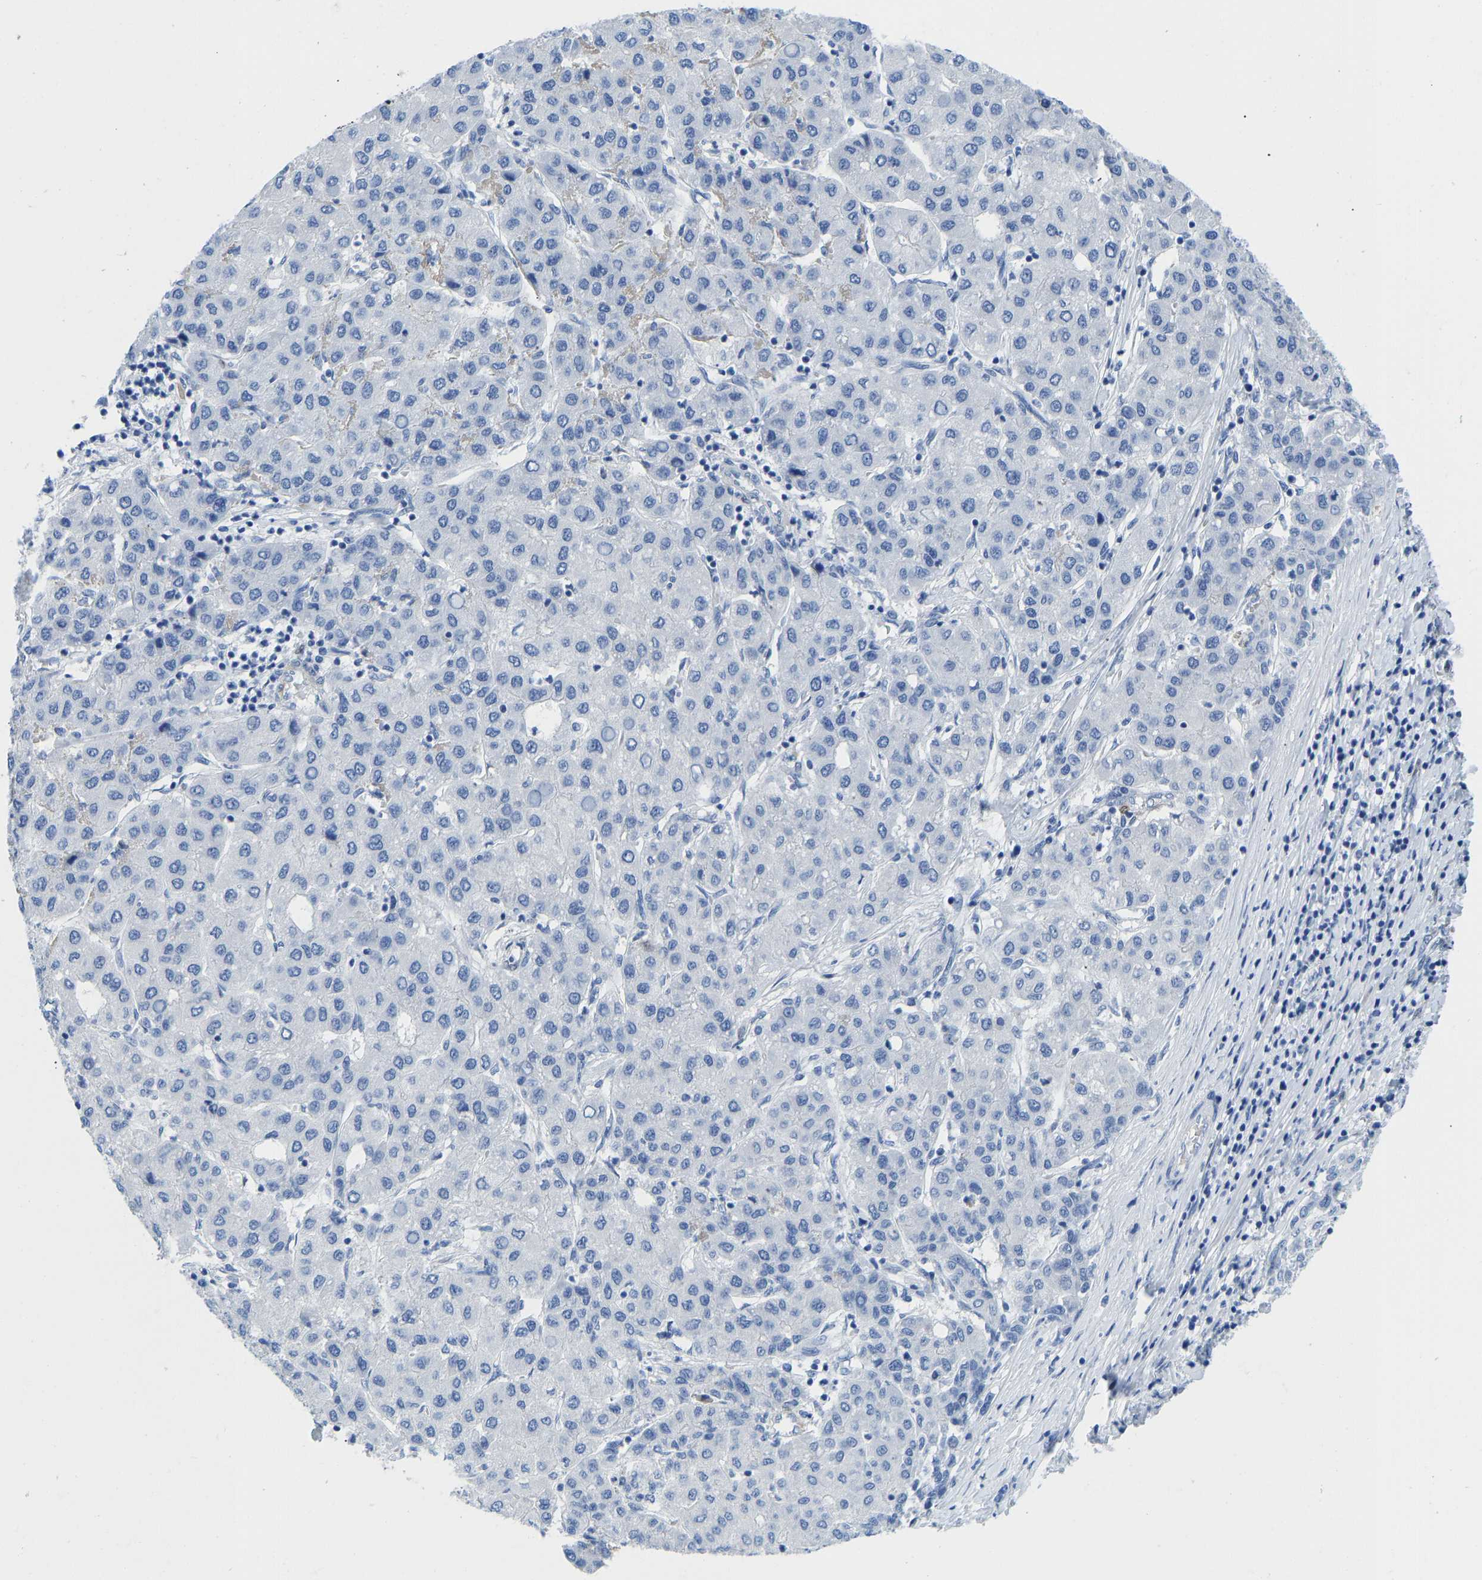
{"staining": {"intensity": "negative", "quantity": "none", "location": "none"}, "tissue": "liver cancer", "cell_type": "Tumor cells", "image_type": "cancer", "snomed": [{"axis": "morphology", "description": "Carcinoma, Hepatocellular, NOS"}, {"axis": "topography", "description": "Liver"}], "caption": "IHC micrograph of human hepatocellular carcinoma (liver) stained for a protein (brown), which displays no positivity in tumor cells.", "gene": "NKAIN3", "patient": {"sex": "male", "age": 65}}